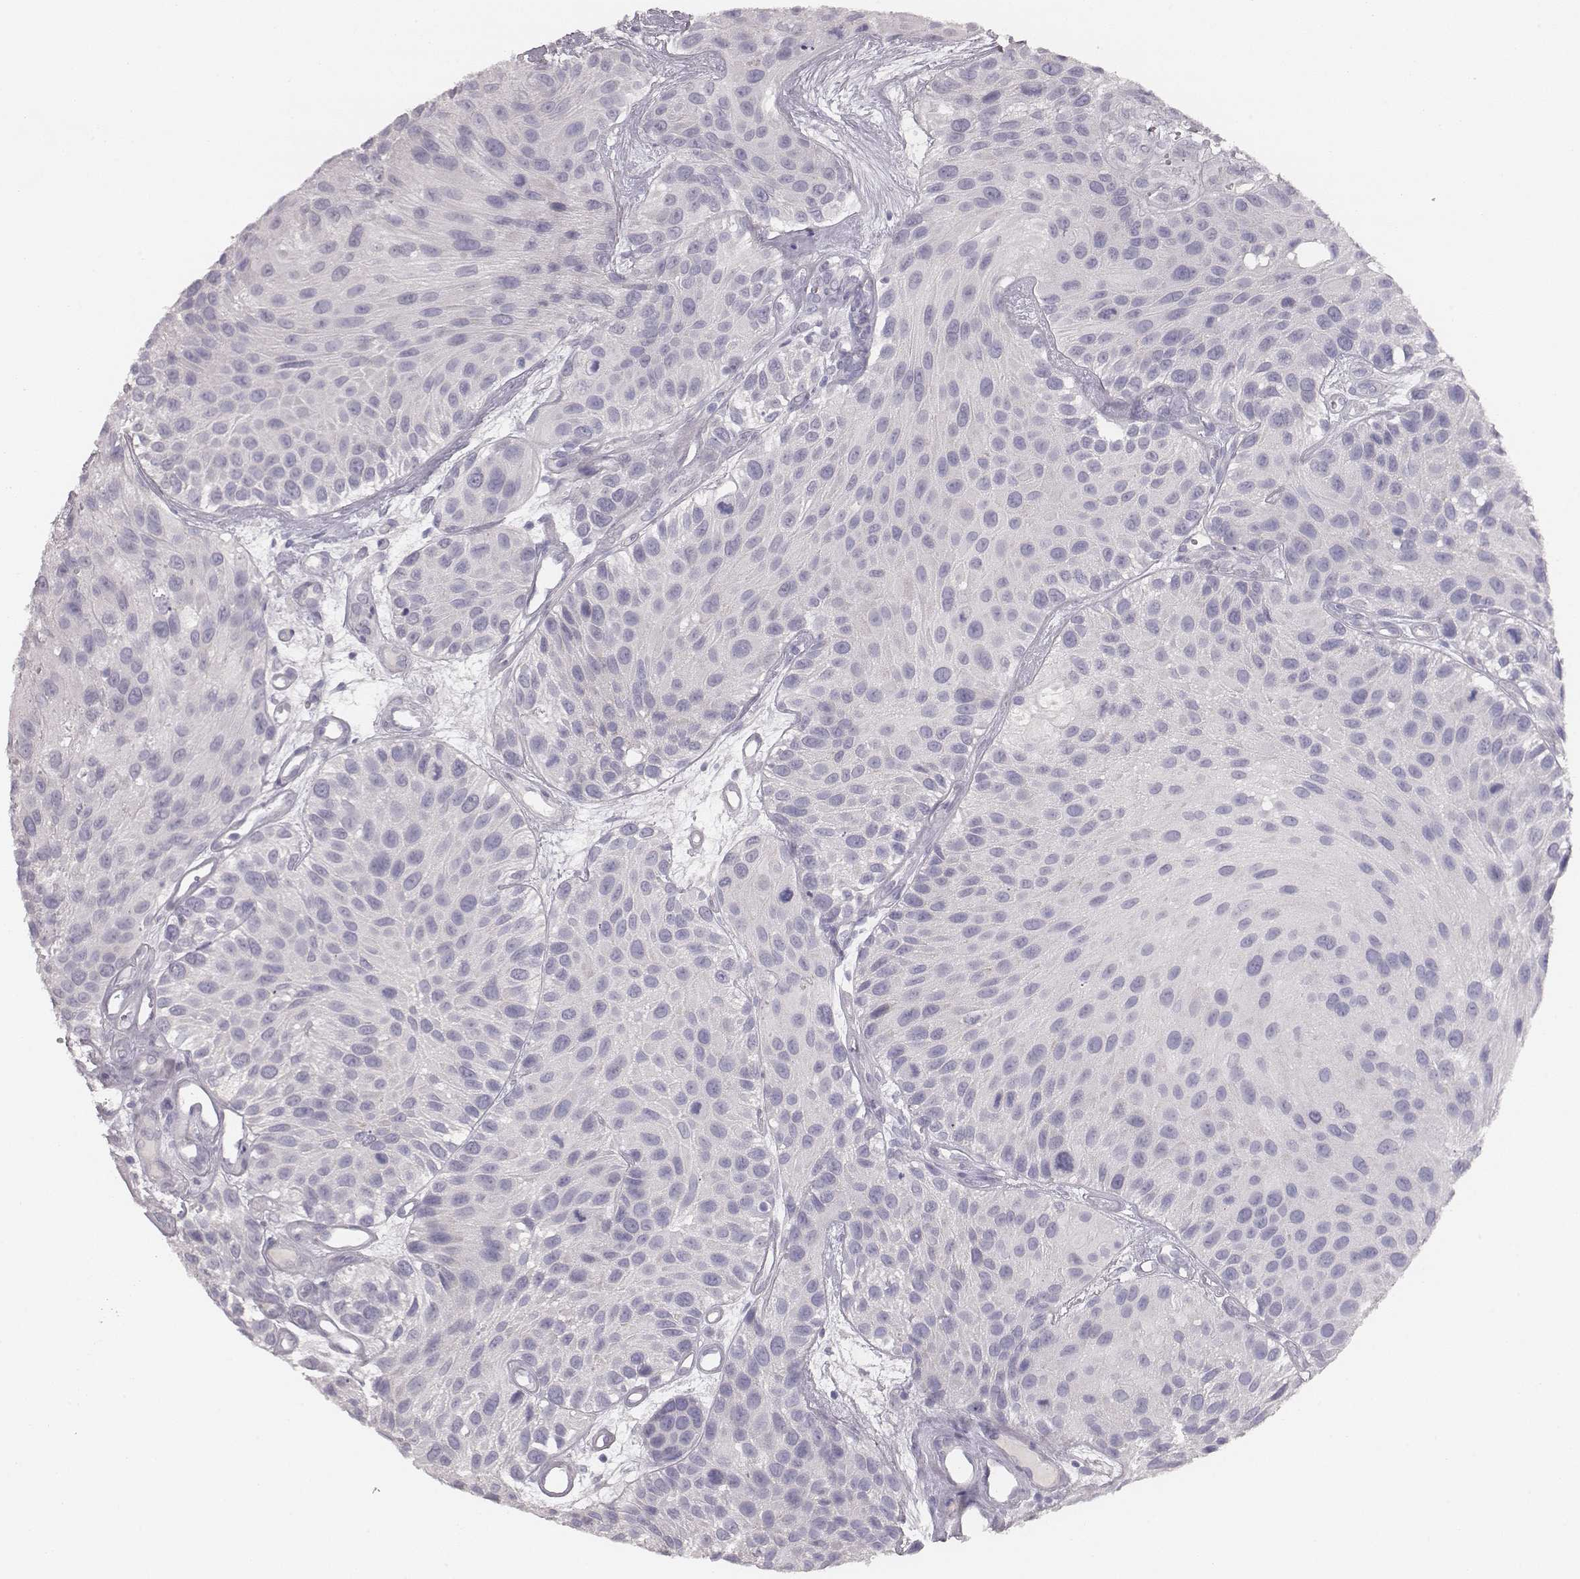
{"staining": {"intensity": "negative", "quantity": "none", "location": "none"}, "tissue": "urothelial cancer", "cell_type": "Tumor cells", "image_type": "cancer", "snomed": [{"axis": "morphology", "description": "Urothelial carcinoma, Low grade"}, {"axis": "topography", "description": "Urinary bladder"}], "caption": "Human urothelial cancer stained for a protein using immunohistochemistry reveals no positivity in tumor cells.", "gene": "MYH6", "patient": {"sex": "female", "age": 87}}